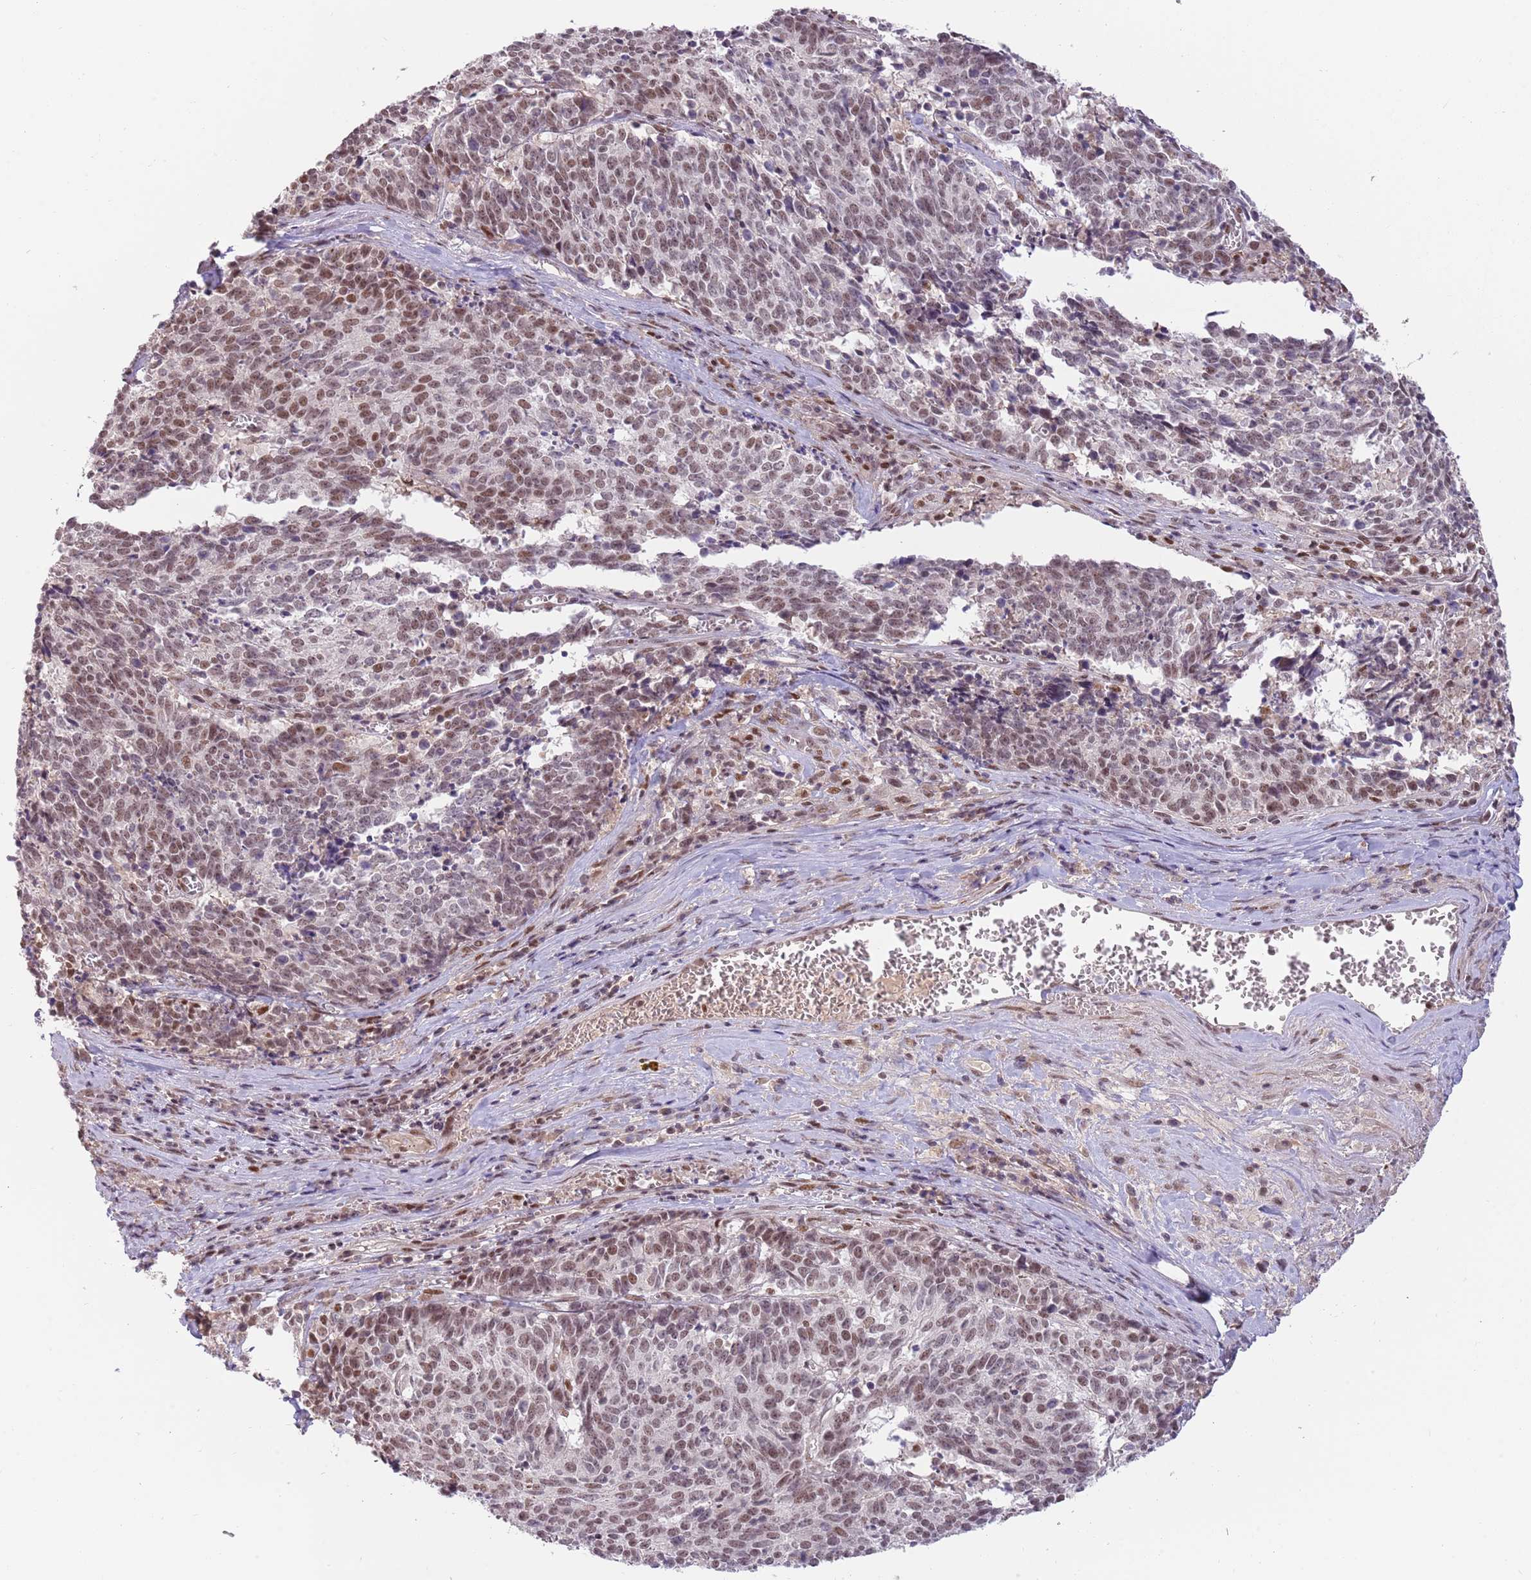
{"staining": {"intensity": "moderate", "quantity": ">75%", "location": "nuclear"}, "tissue": "cervical cancer", "cell_type": "Tumor cells", "image_type": "cancer", "snomed": [{"axis": "morphology", "description": "Squamous cell carcinoma, NOS"}, {"axis": "topography", "description": "Cervix"}], "caption": "Immunohistochemistry (IHC) image of neoplastic tissue: human squamous cell carcinoma (cervical) stained using immunohistochemistry shows medium levels of moderate protein expression localized specifically in the nuclear of tumor cells, appearing as a nuclear brown color.", "gene": "ZBTB7A", "patient": {"sex": "female", "age": 29}}